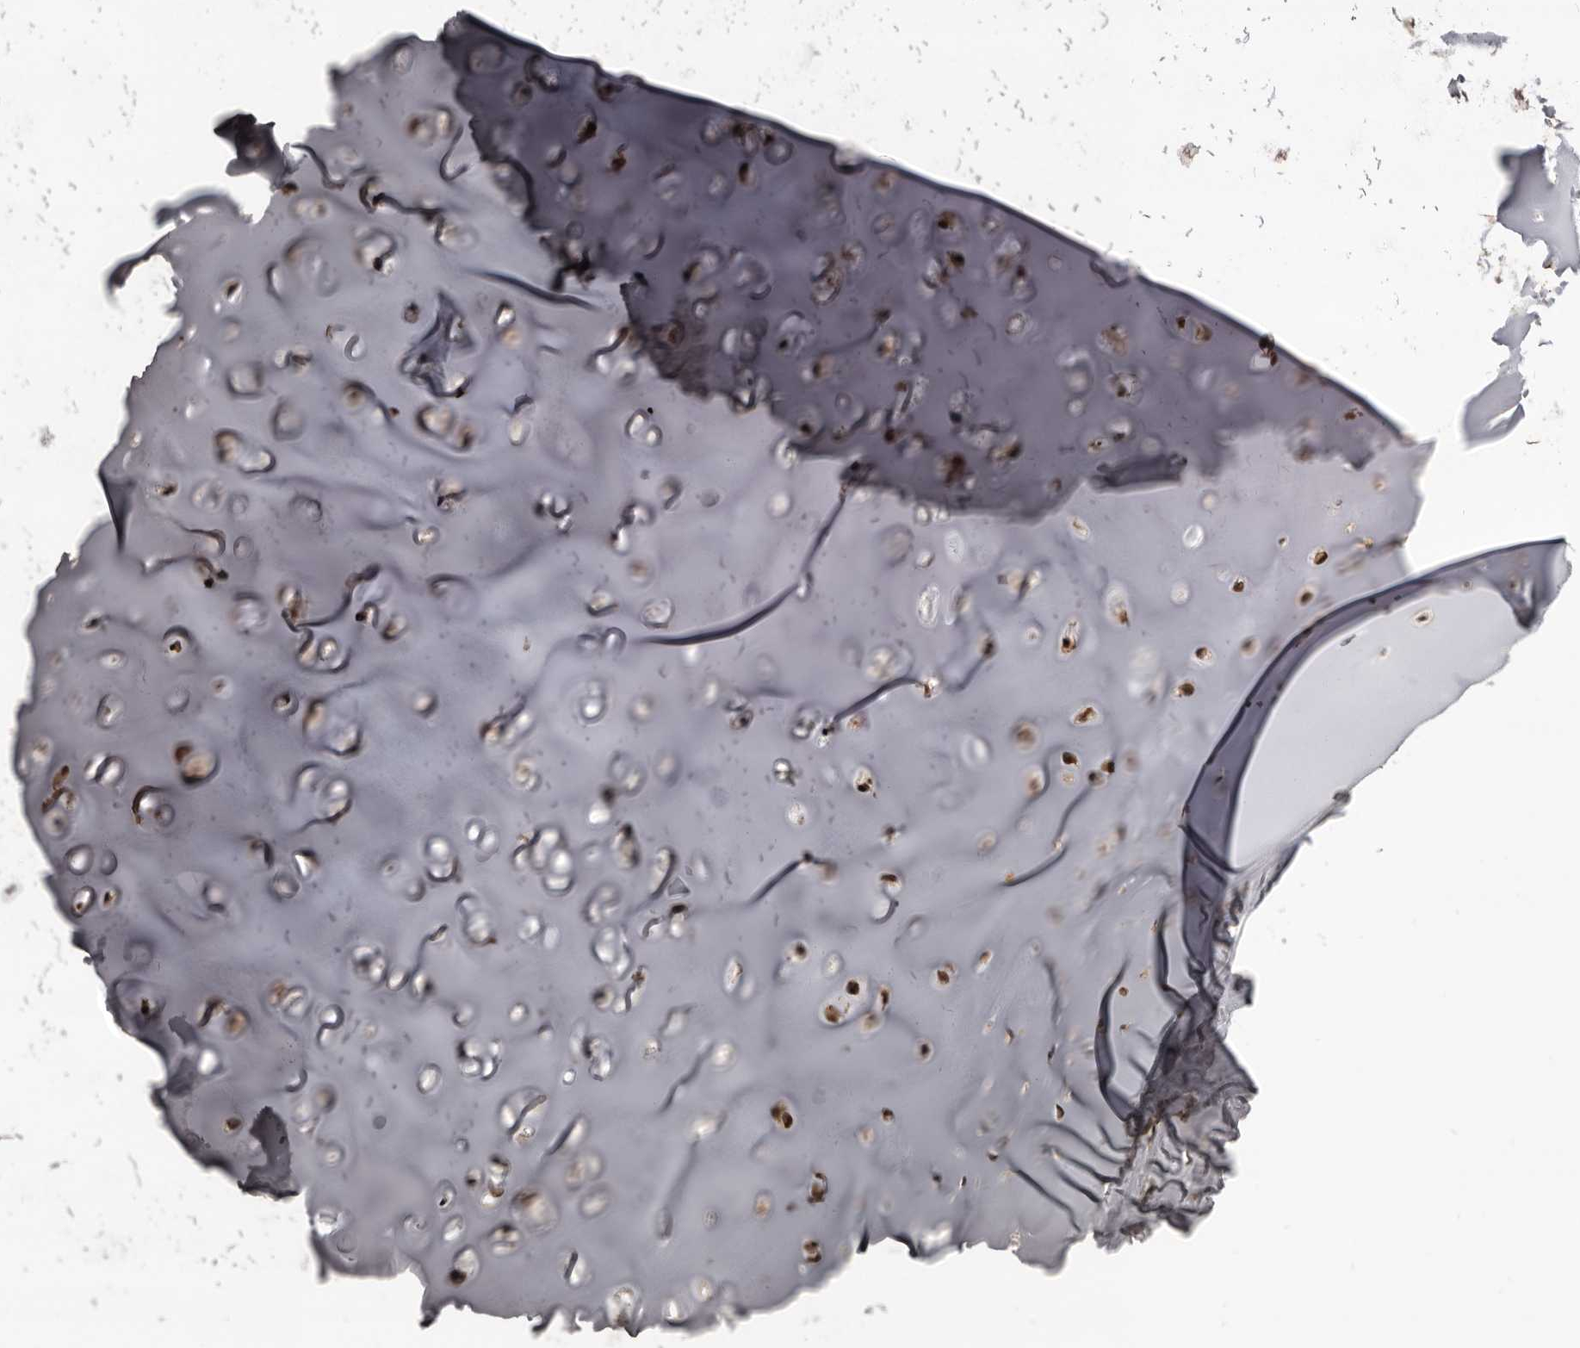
{"staining": {"intensity": "moderate", "quantity": ">75%", "location": "cytoplasmic/membranous"}, "tissue": "adipose tissue", "cell_type": "Adipocytes", "image_type": "normal", "snomed": [{"axis": "morphology", "description": "Normal tissue, NOS"}, {"axis": "morphology", "description": "Basal cell carcinoma"}, {"axis": "topography", "description": "Cartilage tissue"}, {"axis": "topography", "description": "Nasopharynx"}, {"axis": "topography", "description": "Oral tissue"}], "caption": "Adipocytes show medium levels of moderate cytoplasmic/membranous expression in about >75% of cells in normal adipose tissue.", "gene": "AHR", "patient": {"sex": "female", "age": 77}}